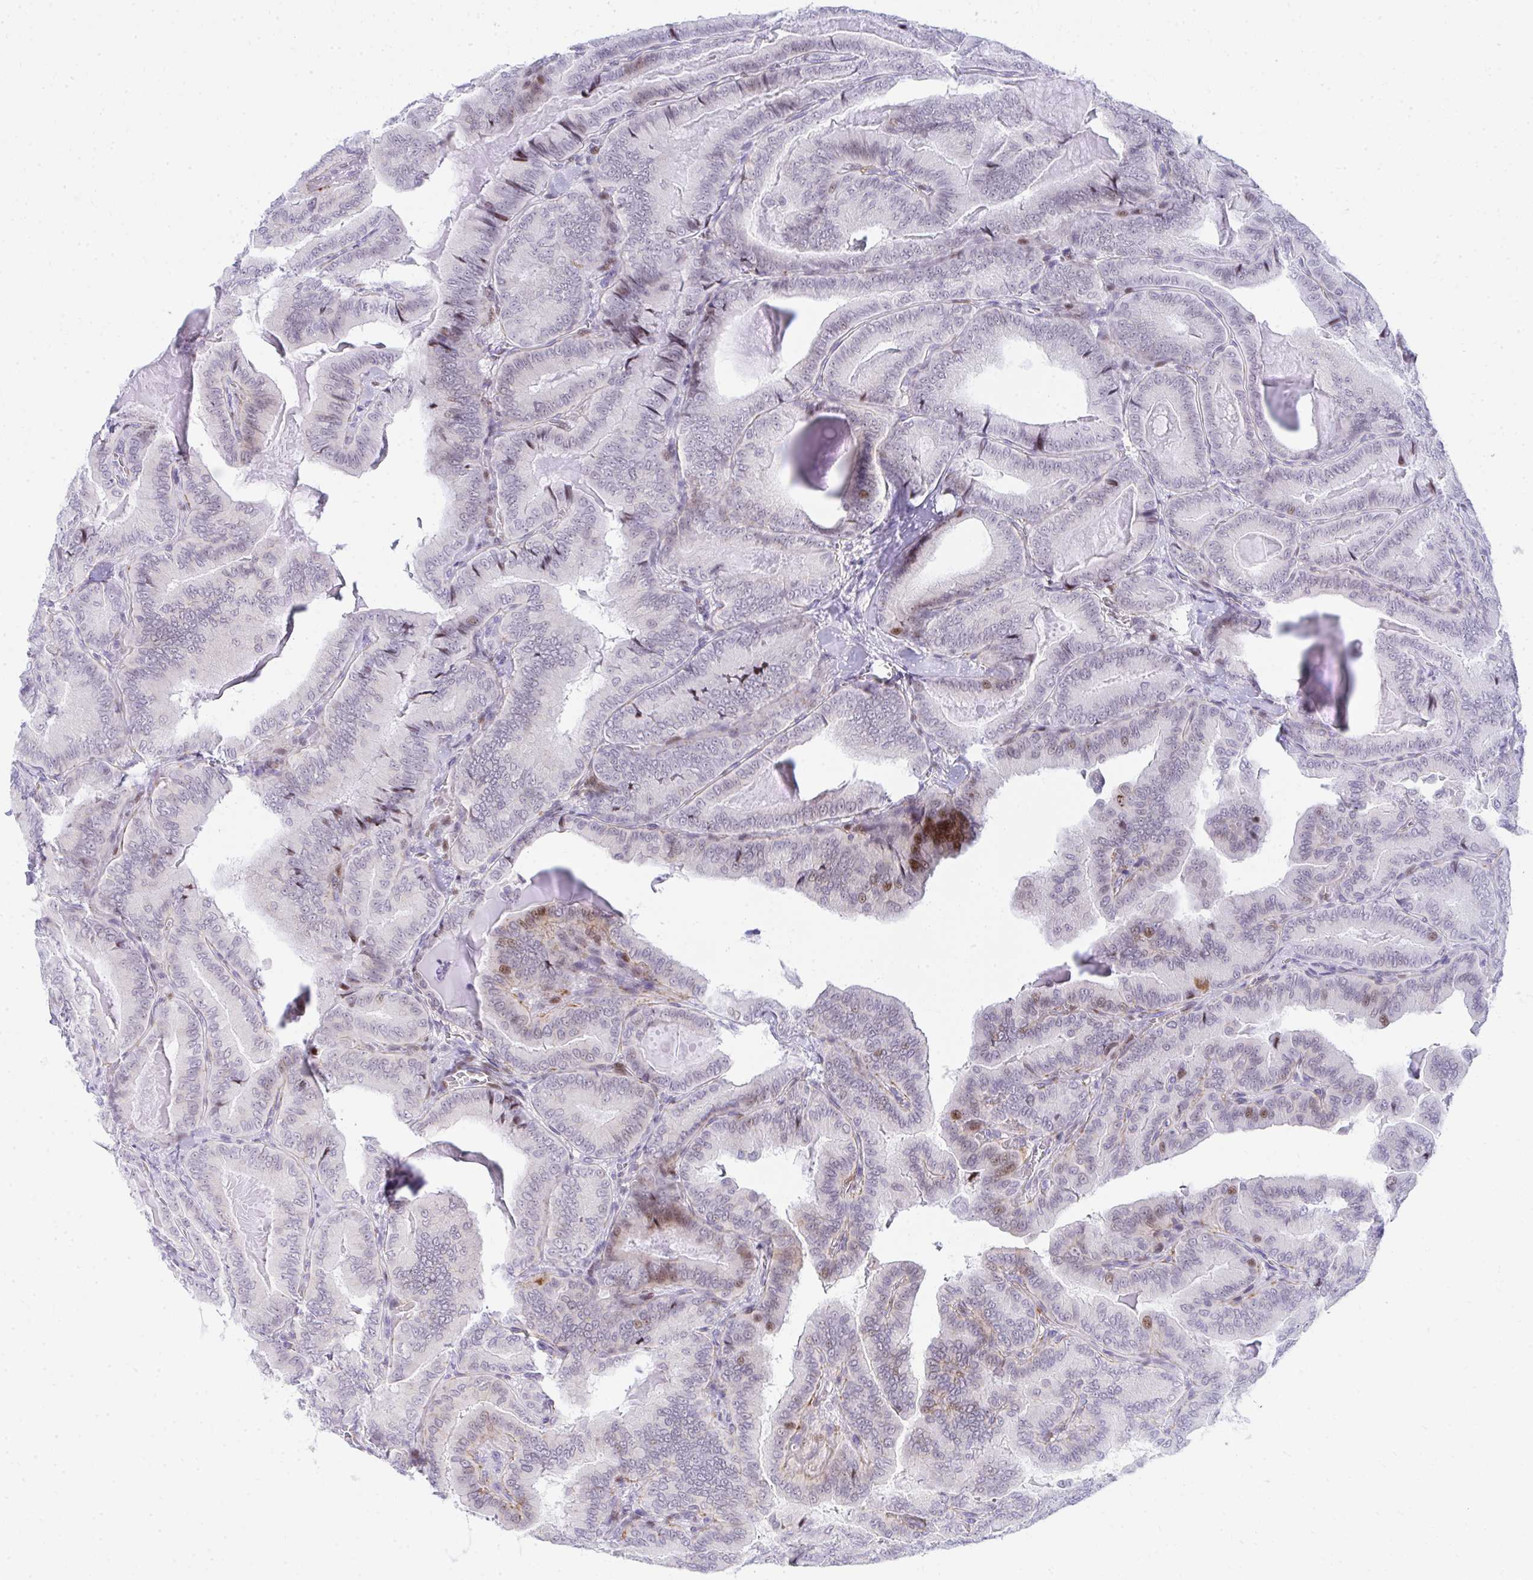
{"staining": {"intensity": "moderate", "quantity": "<25%", "location": "nuclear"}, "tissue": "thyroid cancer", "cell_type": "Tumor cells", "image_type": "cancer", "snomed": [{"axis": "morphology", "description": "Papillary adenocarcinoma, NOS"}, {"axis": "topography", "description": "Thyroid gland"}], "caption": "An image showing moderate nuclear positivity in approximately <25% of tumor cells in papillary adenocarcinoma (thyroid), as visualized by brown immunohistochemical staining.", "gene": "GLDN", "patient": {"sex": "male", "age": 61}}